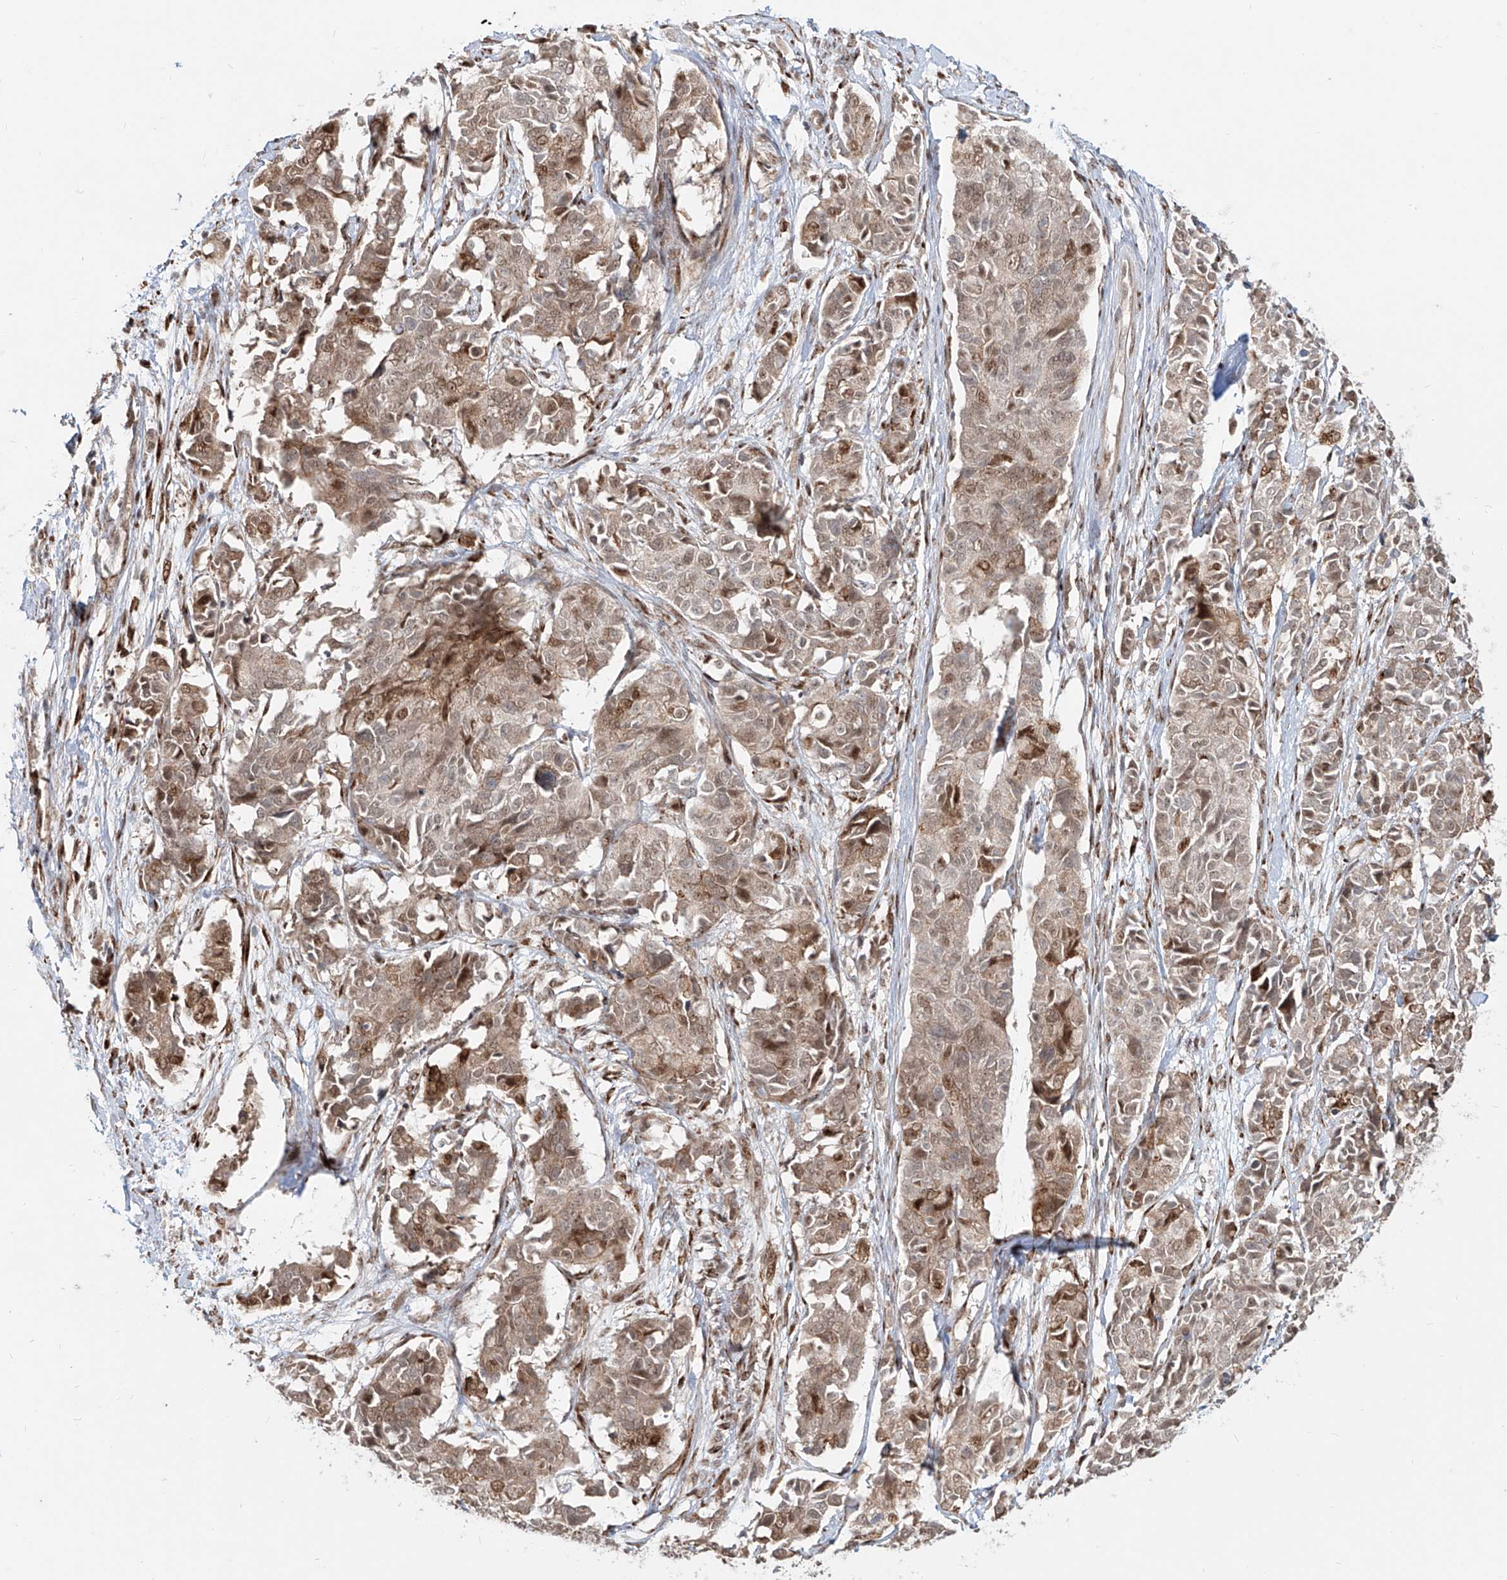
{"staining": {"intensity": "weak", "quantity": "25%-75%", "location": "cytoplasmic/membranous,nuclear"}, "tissue": "cervical cancer", "cell_type": "Tumor cells", "image_type": "cancer", "snomed": [{"axis": "morphology", "description": "Normal tissue, NOS"}, {"axis": "morphology", "description": "Squamous cell carcinoma, NOS"}, {"axis": "topography", "description": "Cervix"}], "caption": "Cervical cancer (squamous cell carcinoma) tissue exhibits weak cytoplasmic/membranous and nuclear positivity in approximately 25%-75% of tumor cells", "gene": "ZNF710", "patient": {"sex": "female", "age": 35}}